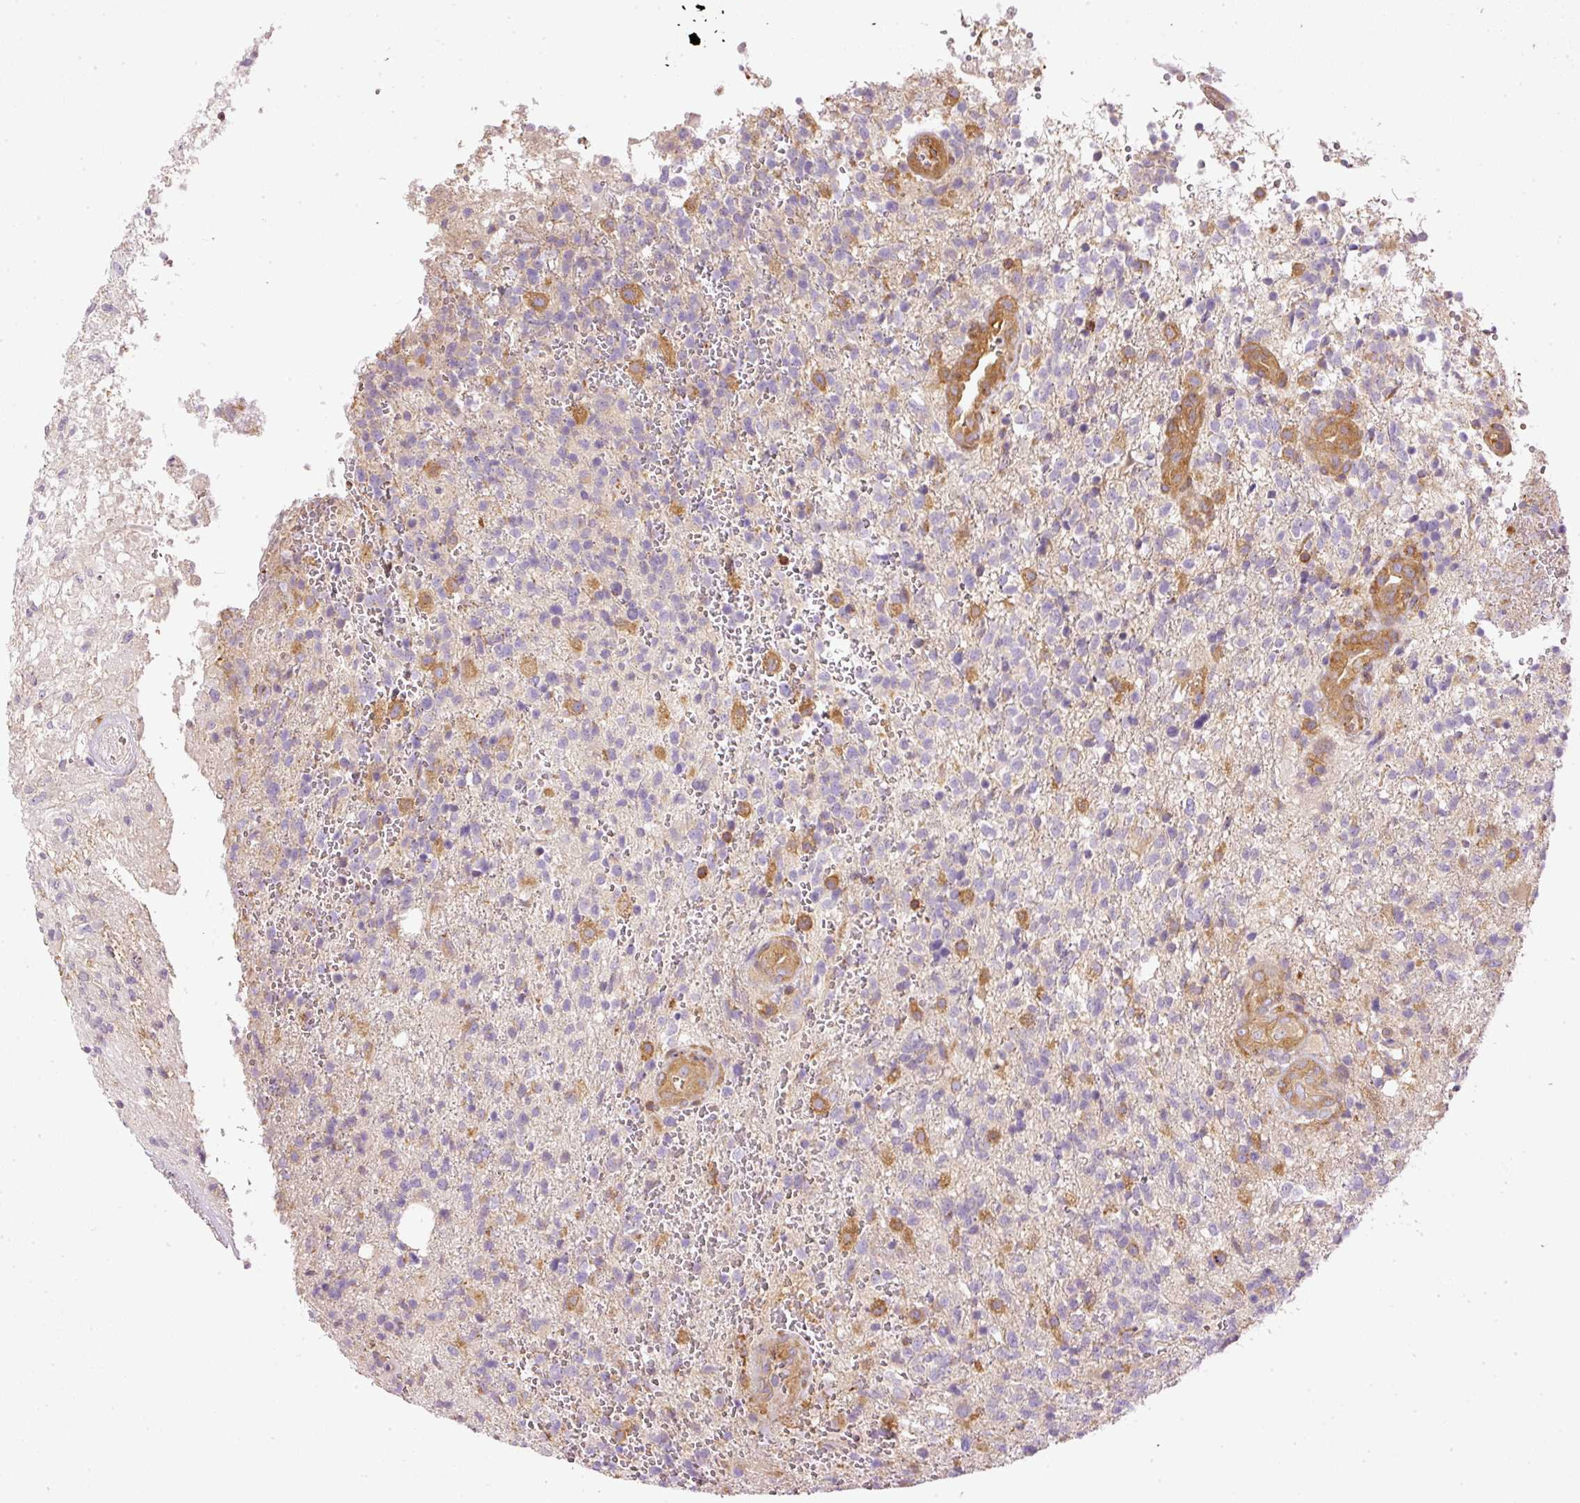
{"staining": {"intensity": "negative", "quantity": "none", "location": "none"}, "tissue": "glioma", "cell_type": "Tumor cells", "image_type": "cancer", "snomed": [{"axis": "morphology", "description": "Glioma, malignant, High grade"}, {"axis": "topography", "description": "Brain"}], "caption": "Protein analysis of glioma reveals no significant staining in tumor cells.", "gene": "TBC1D2B", "patient": {"sex": "male", "age": 56}}